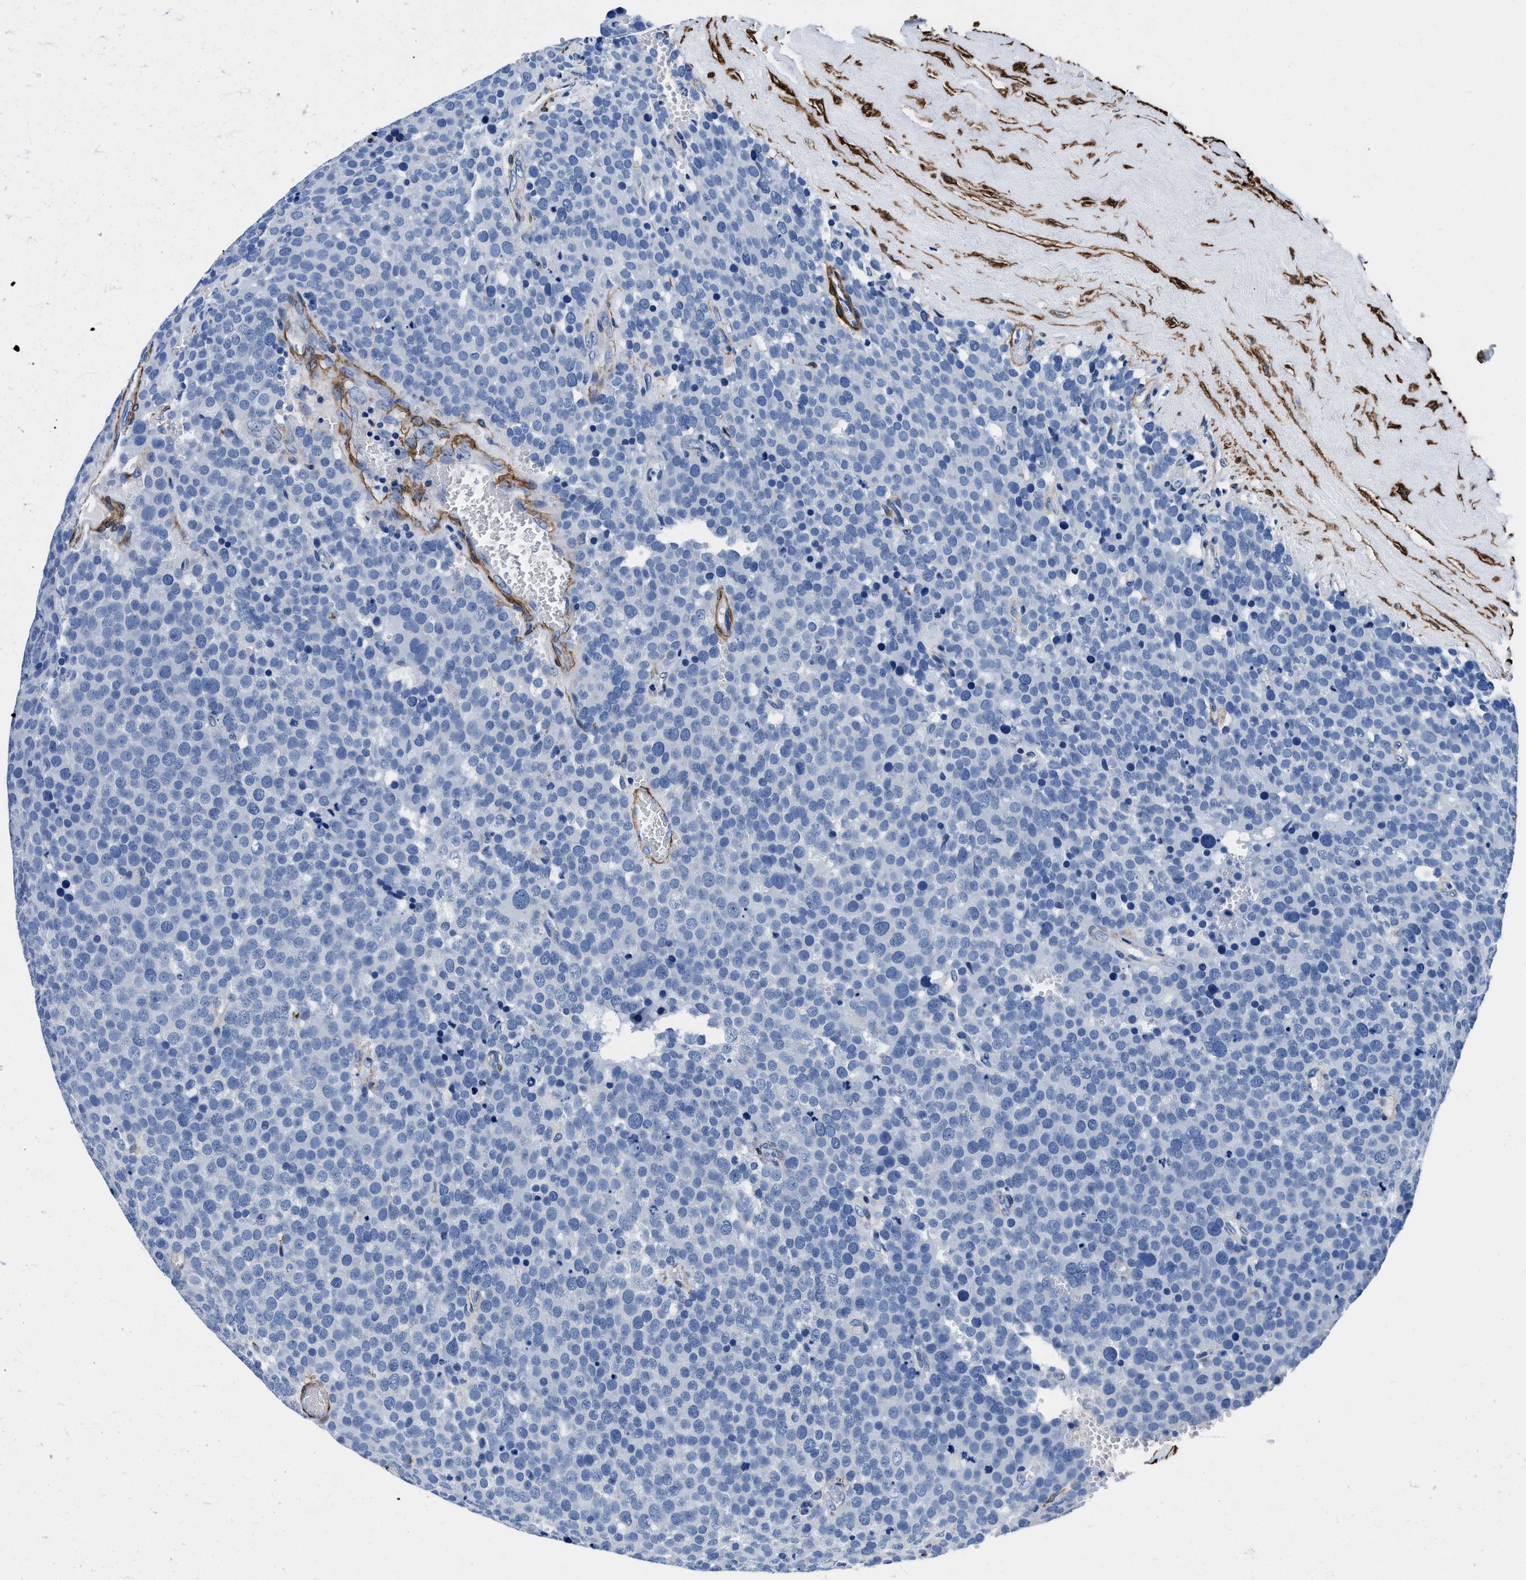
{"staining": {"intensity": "negative", "quantity": "none", "location": "none"}, "tissue": "testis cancer", "cell_type": "Tumor cells", "image_type": "cancer", "snomed": [{"axis": "morphology", "description": "Normal tissue, NOS"}, {"axis": "morphology", "description": "Seminoma, NOS"}, {"axis": "topography", "description": "Testis"}], "caption": "High magnification brightfield microscopy of testis cancer (seminoma) stained with DAB (brown) and counterstained with hematoxylin (blue): tumor cells show no significant expression.", "gene": "TEX261", "patient": {"sex": "male", "age": 71}}